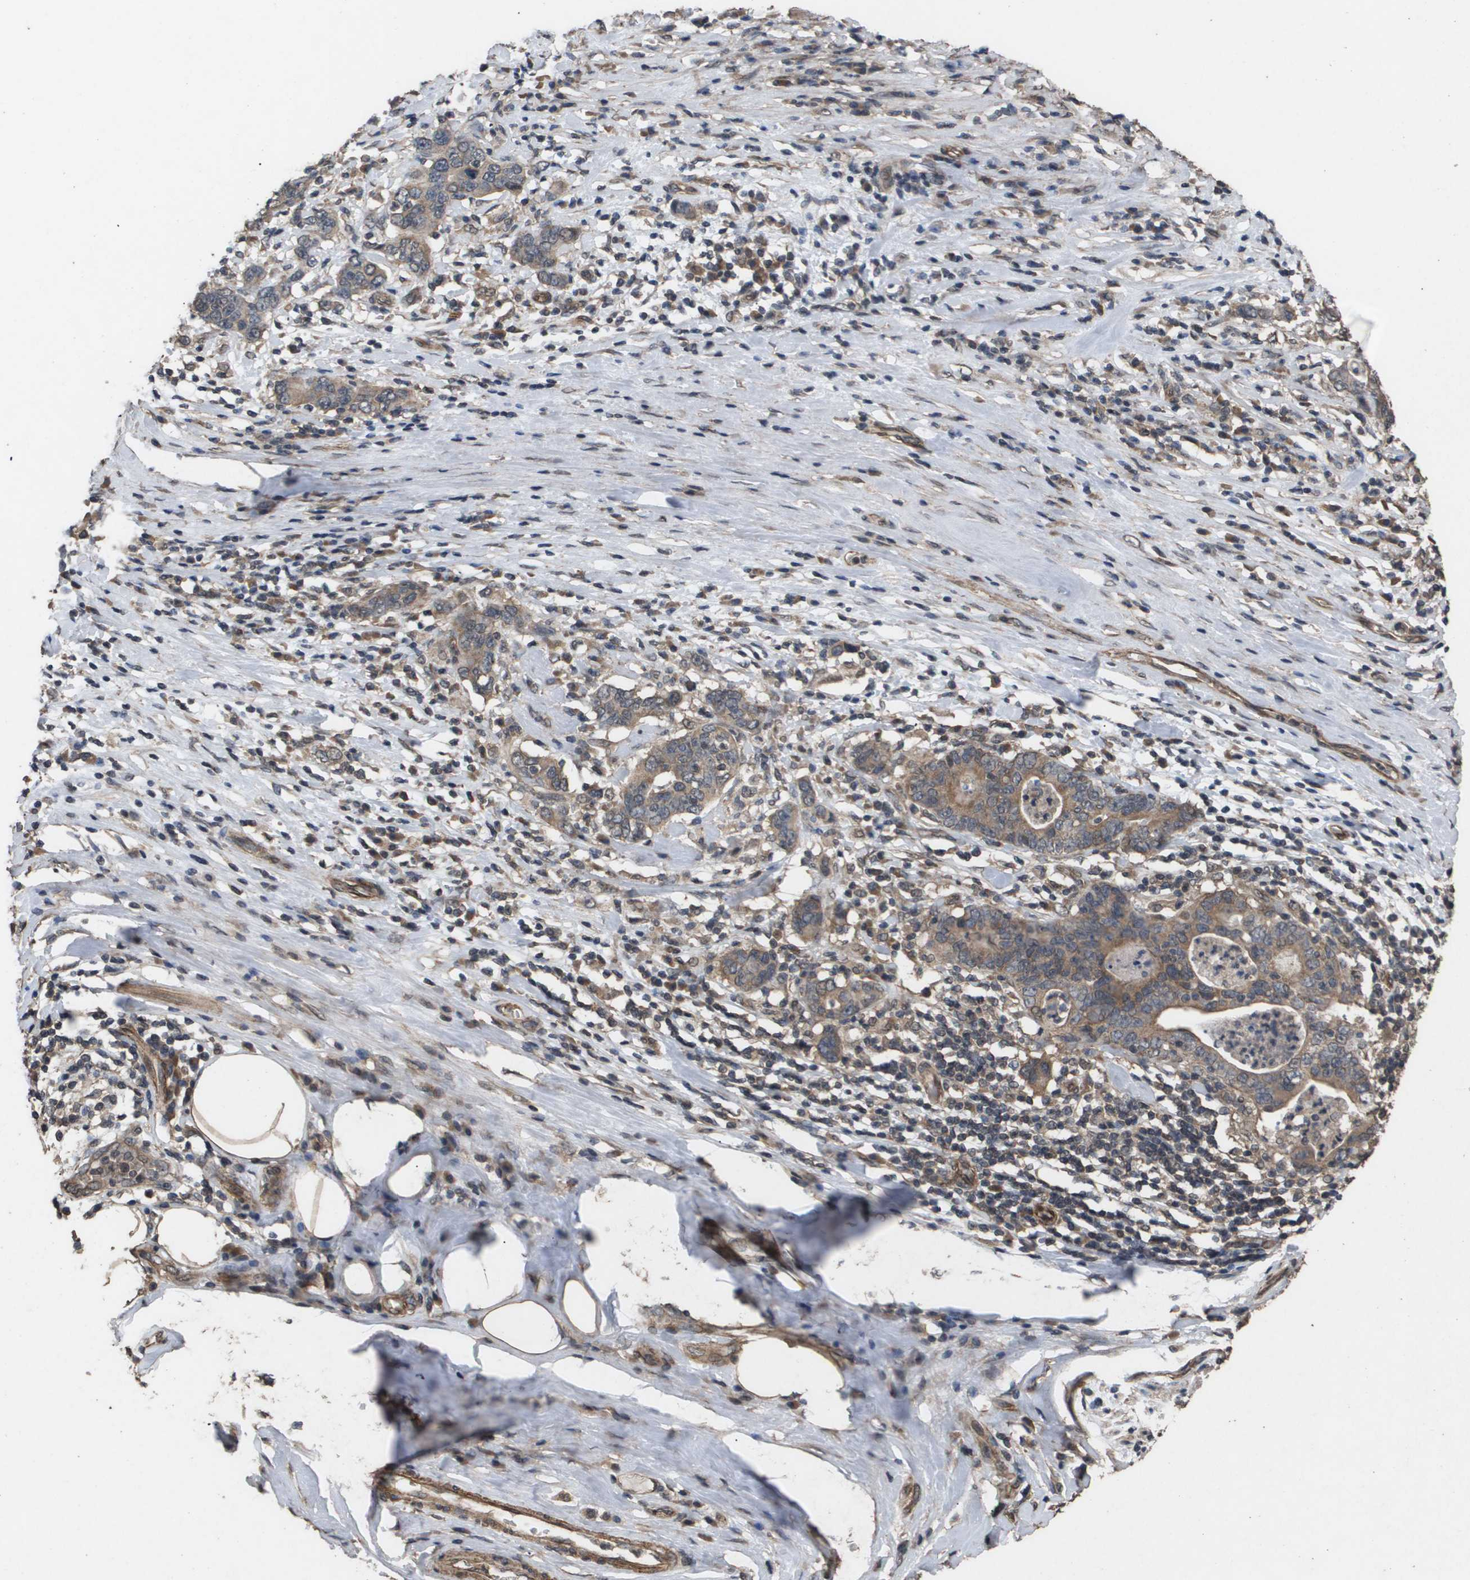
{"staining": {"intensity": "moderate", "quantity": ">75%", "location": "cytoplasmic/membranous"}, "tissue": "stomach cancer", "cell_type": "Tumor cells", "image_type": "cancer", "snomed": [{"axis": "morphology", "description": "Adenocarcinoma, NOS"}, {"axis": "topography", "description": "Stomach, lower"}], "caption": "A histopathology image showing moderate cytoplasmic/membranous positivity in about >75% of tumor cells in stomach cancer, as visualized by brown immunohistochemical staining.", "gene": "CUL5", "patient": {"sex": "female", "age": 72}}